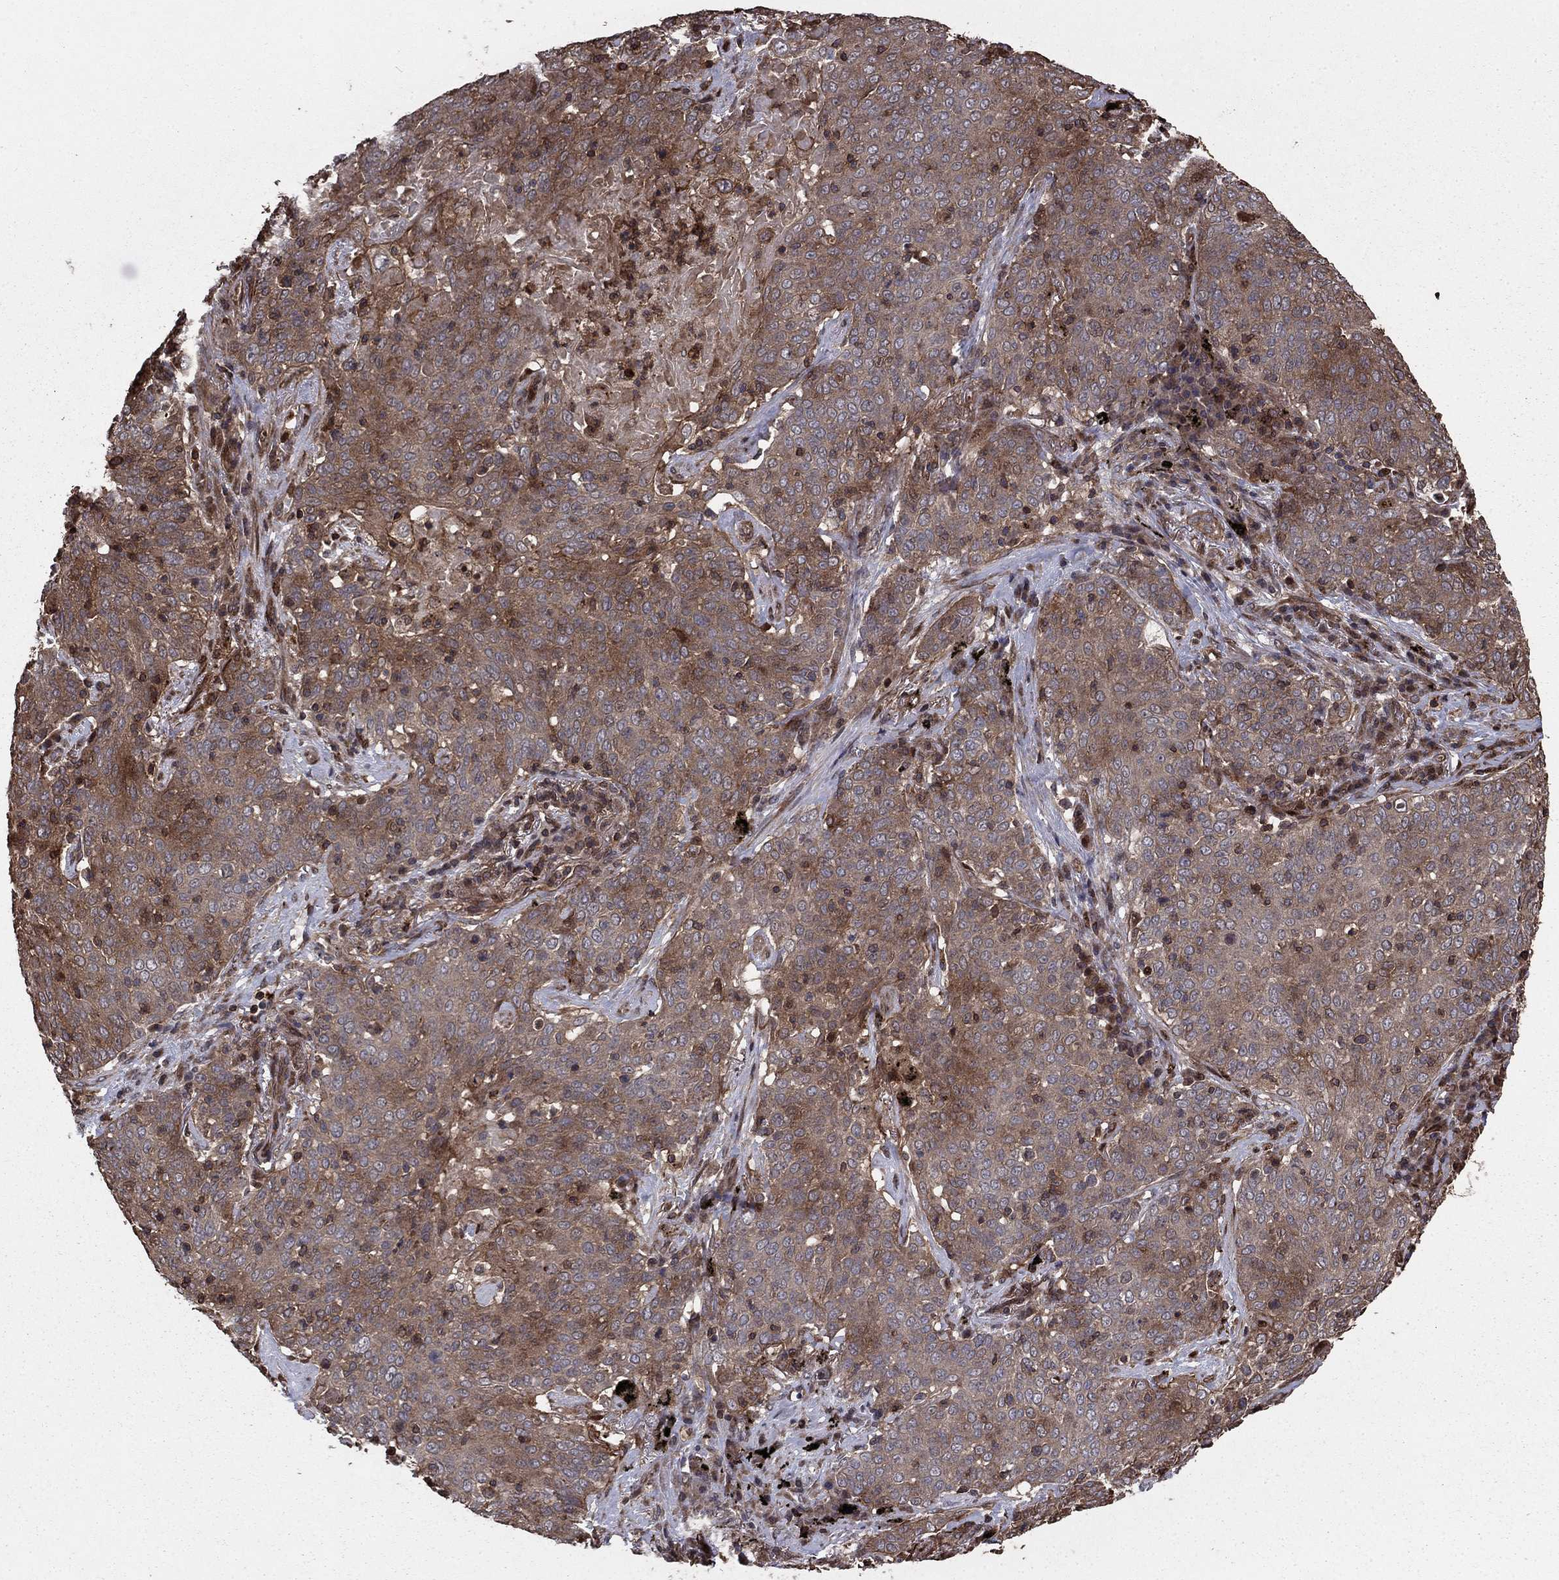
{"staining": {"intensity": "negative", "quantity": "none", "location": "none"}, "tissue": "lung cancer", "cell_type": "Tumor cells", "image_type": "cancer", "snomed": [{"axis": "morphology", "description": "Squamous cell carcinoma, NOS"}, {"axis": "topography", "description": "Lung"}], "caption": "Lung cancer was stained to show a protein in brown. There is no significant staining in tumor cells.", "gene": "GYG1", "patient": {"sex": "male", "age": 82}}